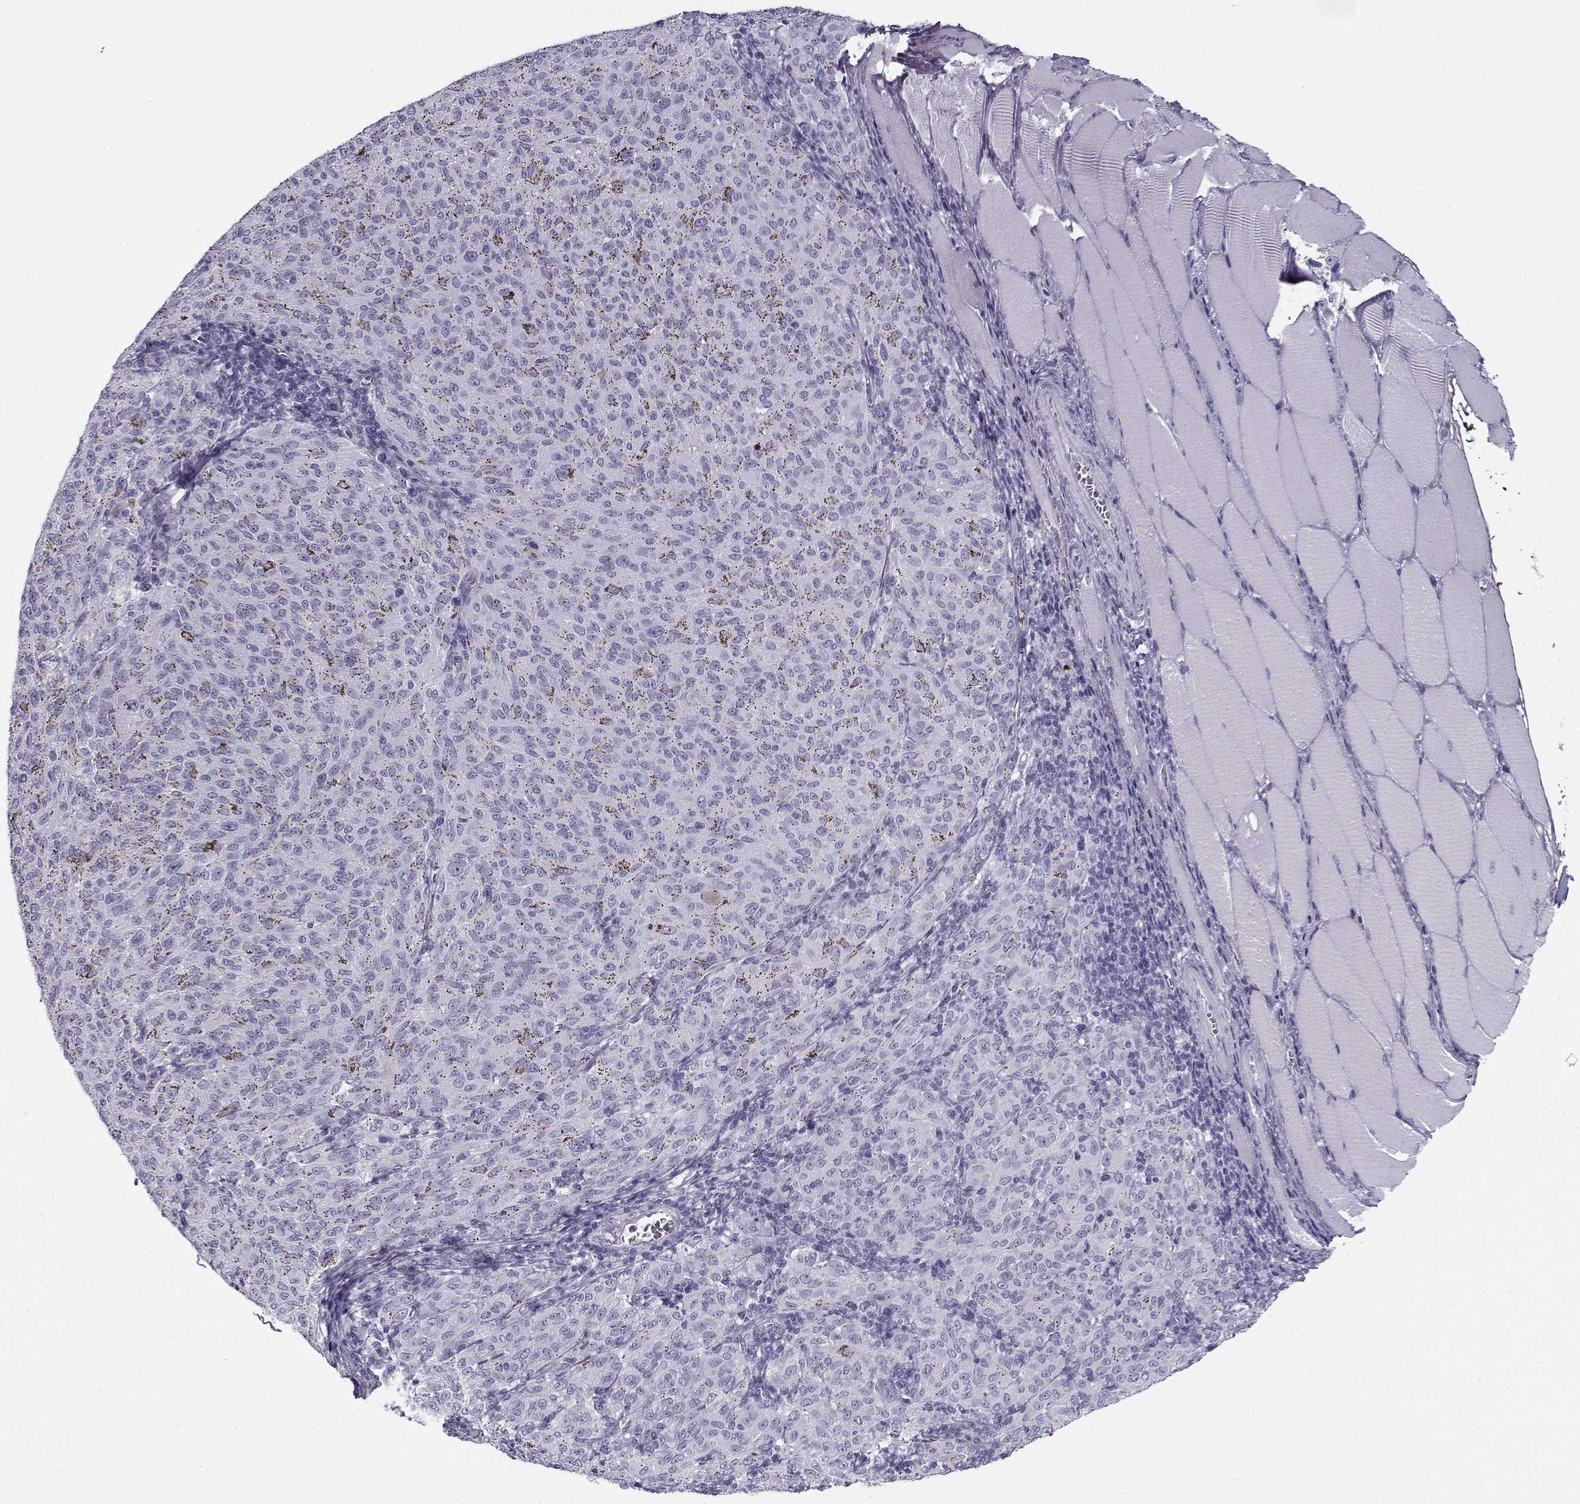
{"staining": {"intensity": "negative", "quantity": "none", "location": "none"}, "tissue": "melanoma", "cell_type": "Tumor cells", "image_type": "cancer", "snomed": [{"axis": "morphology", "description": "Malignant melanoma, NOS"}, {"axis": "topography", "description": "Skin"}], "caption": "DAB (3,3'-diaminobenzidine) immunohistochemical staining of malignant melanoma demonstrates no significant staining in tumor cells. Nuclei are stained in blue.", "gene": "GTSF1L", "patient": {"sex": "female", "age": 72}}